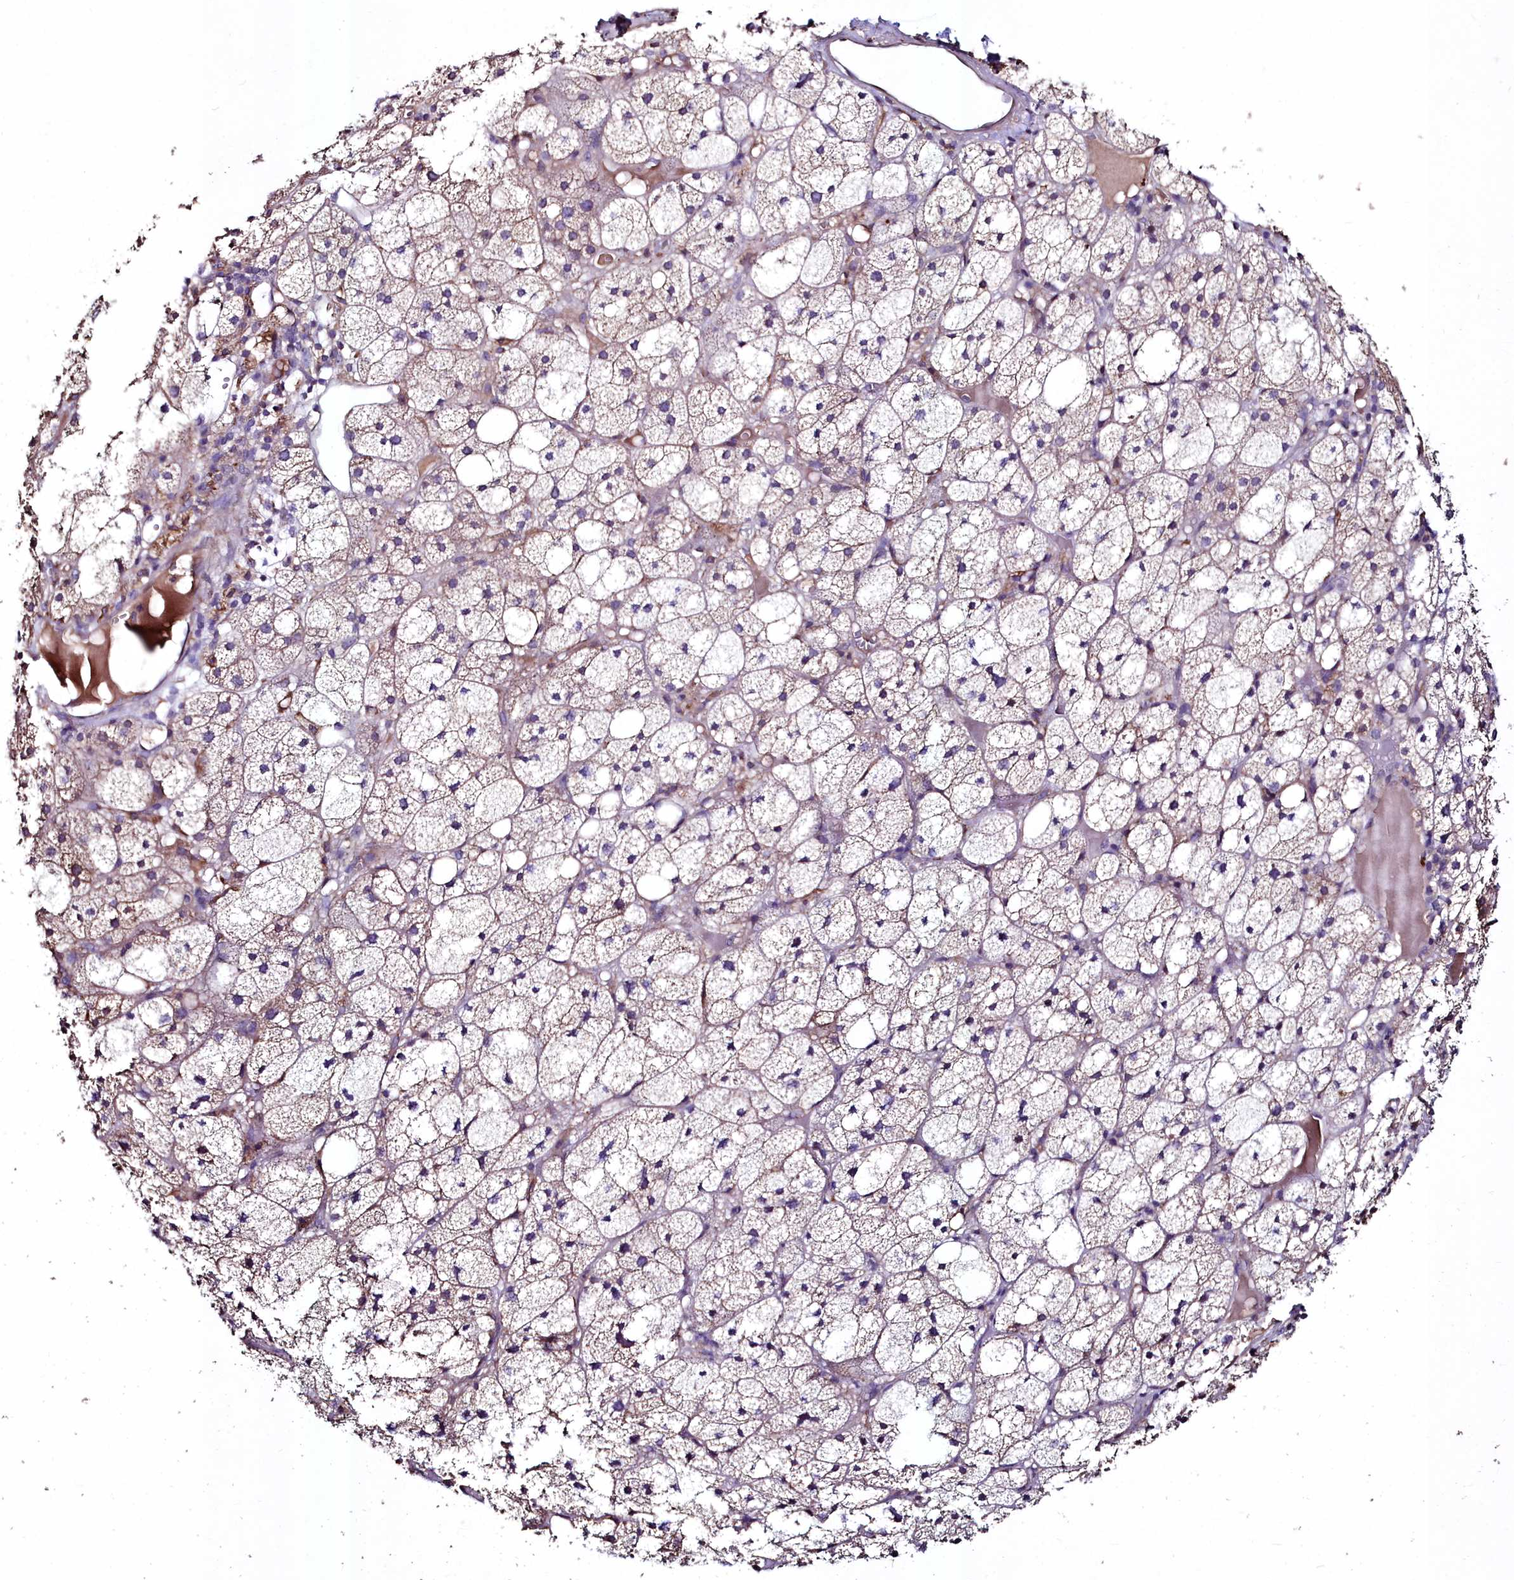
{"staining": {"intensity": "weak", "quantity": "25%-75%", "location": "cytoplasmic/membranous"}, "tissue": "adrenal gland", "cell_type": "Glandular cells", "image_type": "normal", "snomed": [{"axis": "morphology", "description": "Normal tissue, NOS"}, {"axis": "topography", "description": "Adrenal gland"}], "caption": "This photomicrograph shows normal adrenal gland stained with immunohistochemistry to label a protein in brown. The cytoplasmic/membranous of glandular cells show weak positivity for the protein. Nuclei are counter-stained blue.", "gene": "AMBRA1", "patient": {"sex": "female", "age": 61}}